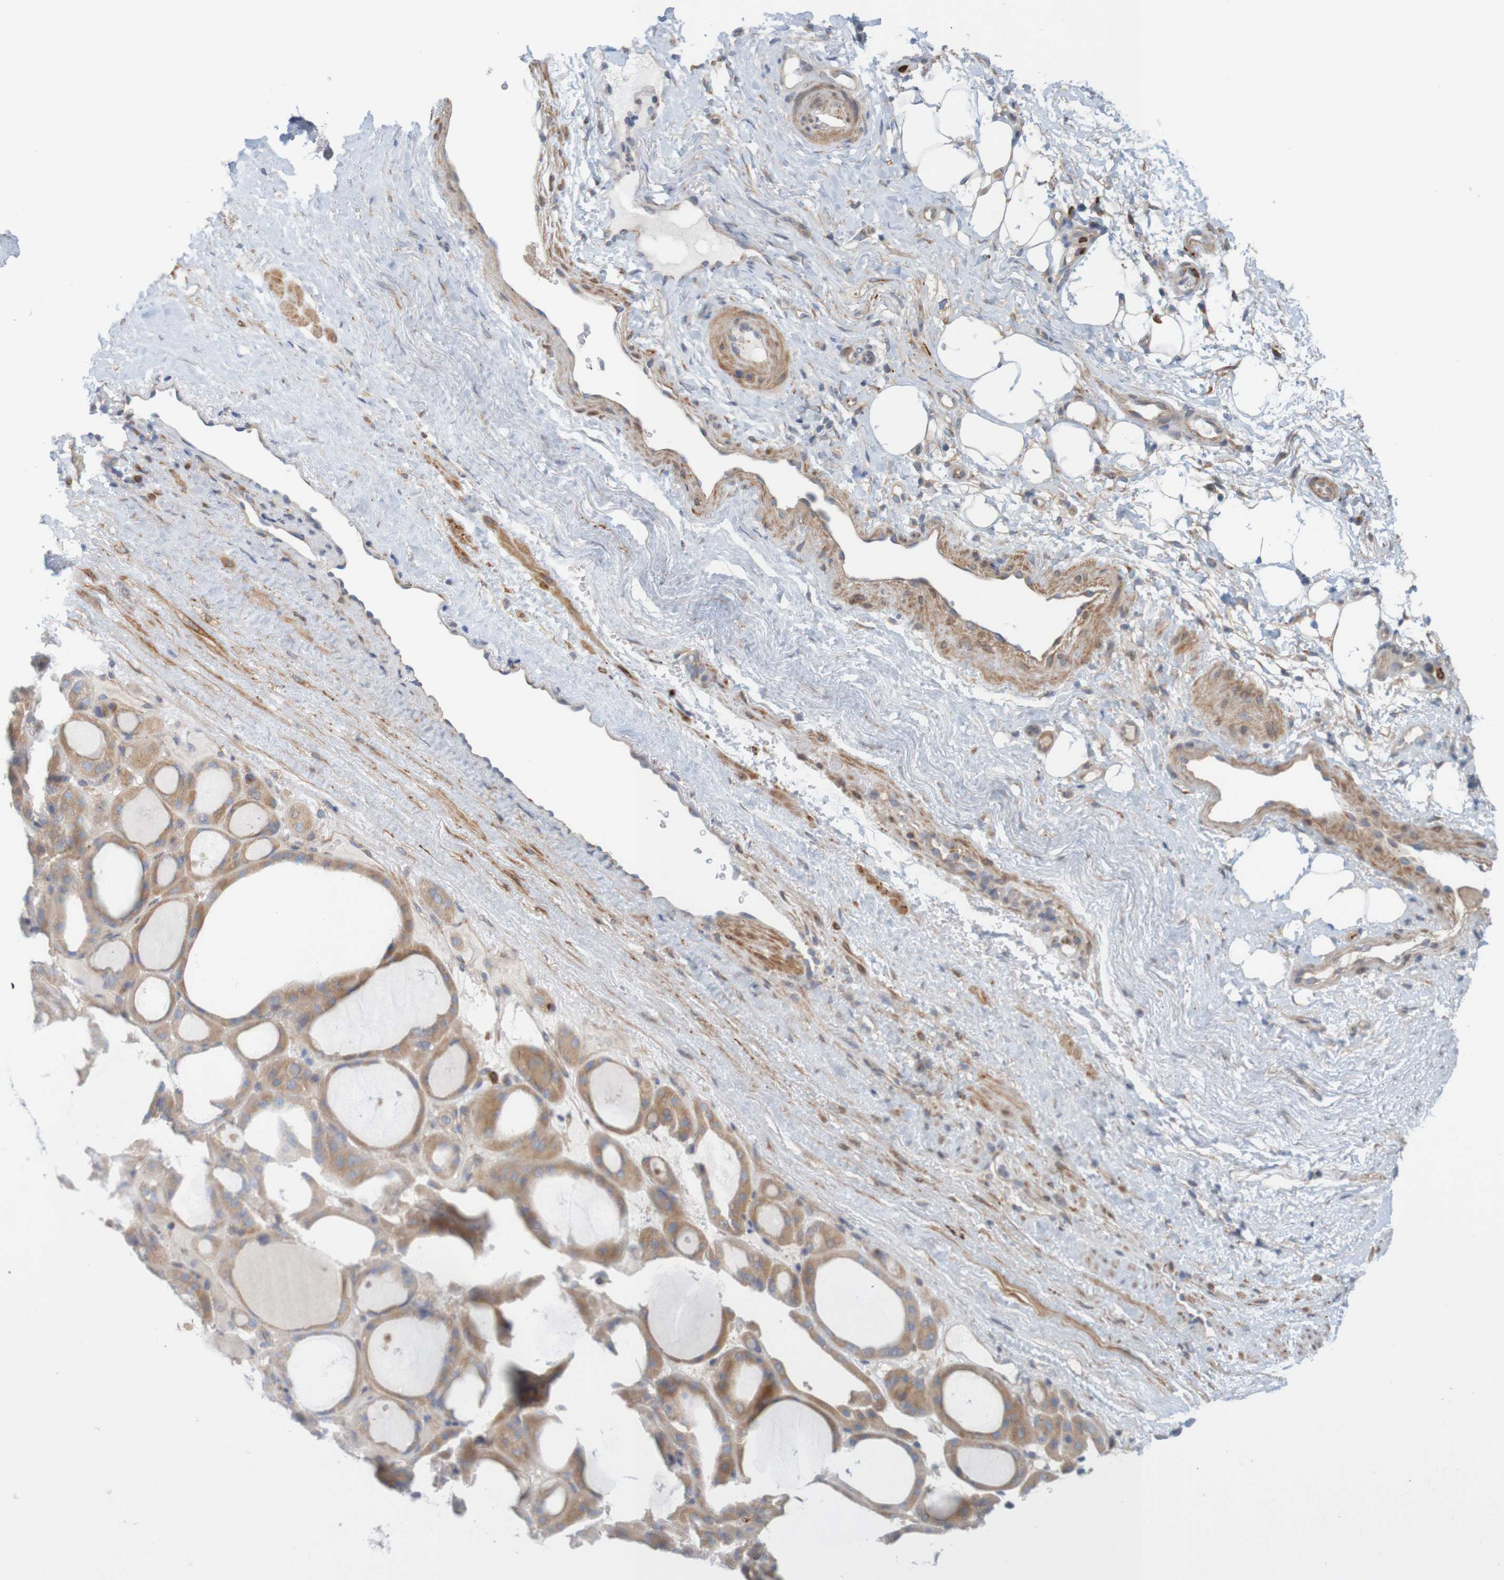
{"staining": {"intensity": "moderate", "quantity": ">75%", "location": "cytoplasmic/membranous"}, "tissue": "thyroid gland", "cell_type": "Glandular cells", "image_type": "normal", "snomed": [{"axis": "morphology", "description": "Normal tissue, NOS"}, {"axis": "morphology", "description": "Carcinoma, NOS"}, {"axis": "topography", "description": "Thyroid gland"}], "caption": "The micrograph shows immunohistochemical staining of benign thyroid gland. There is moderate cytoplasmic/membranous expression is identified in approximately >75% of glandular cells. (DAB IHC, brown staining for protein, blue staining for nuclei).", "gene": "KRT23", "patient": {"sex": "female", "age": 86}}